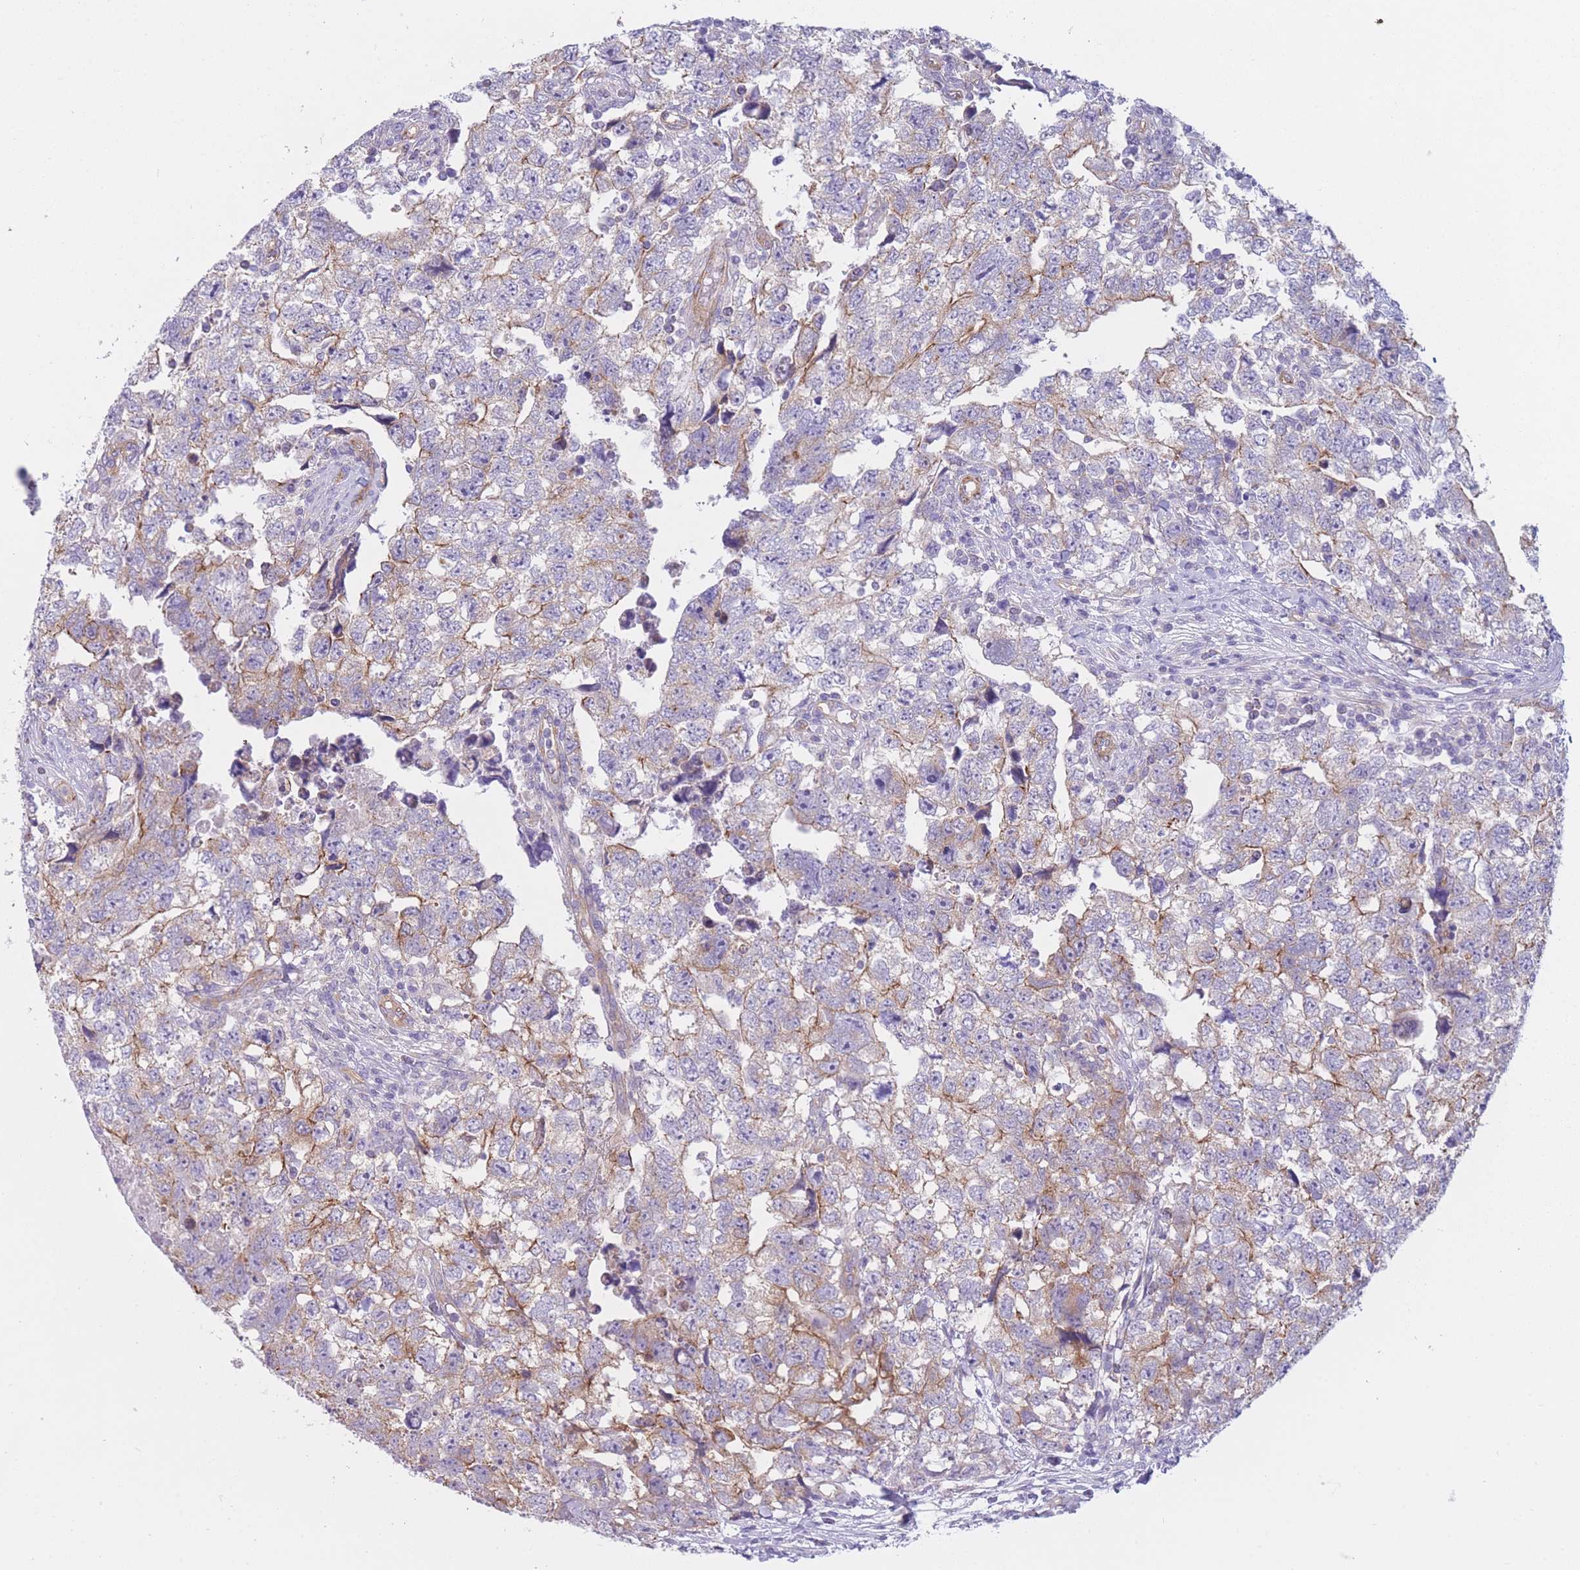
{"staining": {"intensity": "moderate", "quantity": "<25%", "location": "cytoplasmic/membranous"}, "tissue": "testis cancer", "cell_type": "Tumor cells", "image_type": "cancer", "snomed": [{"axis": "morphology", "description": "Carcinoma, Embryonal, NOS"}, {"axis": "topography", "description": "Testis"}], "caption": "Human testis cancer stained with a protein marker shows moderate staining in tumor cells.", "gene": "SERPINB3", "patient": {"sex": "male", "age": 22}}